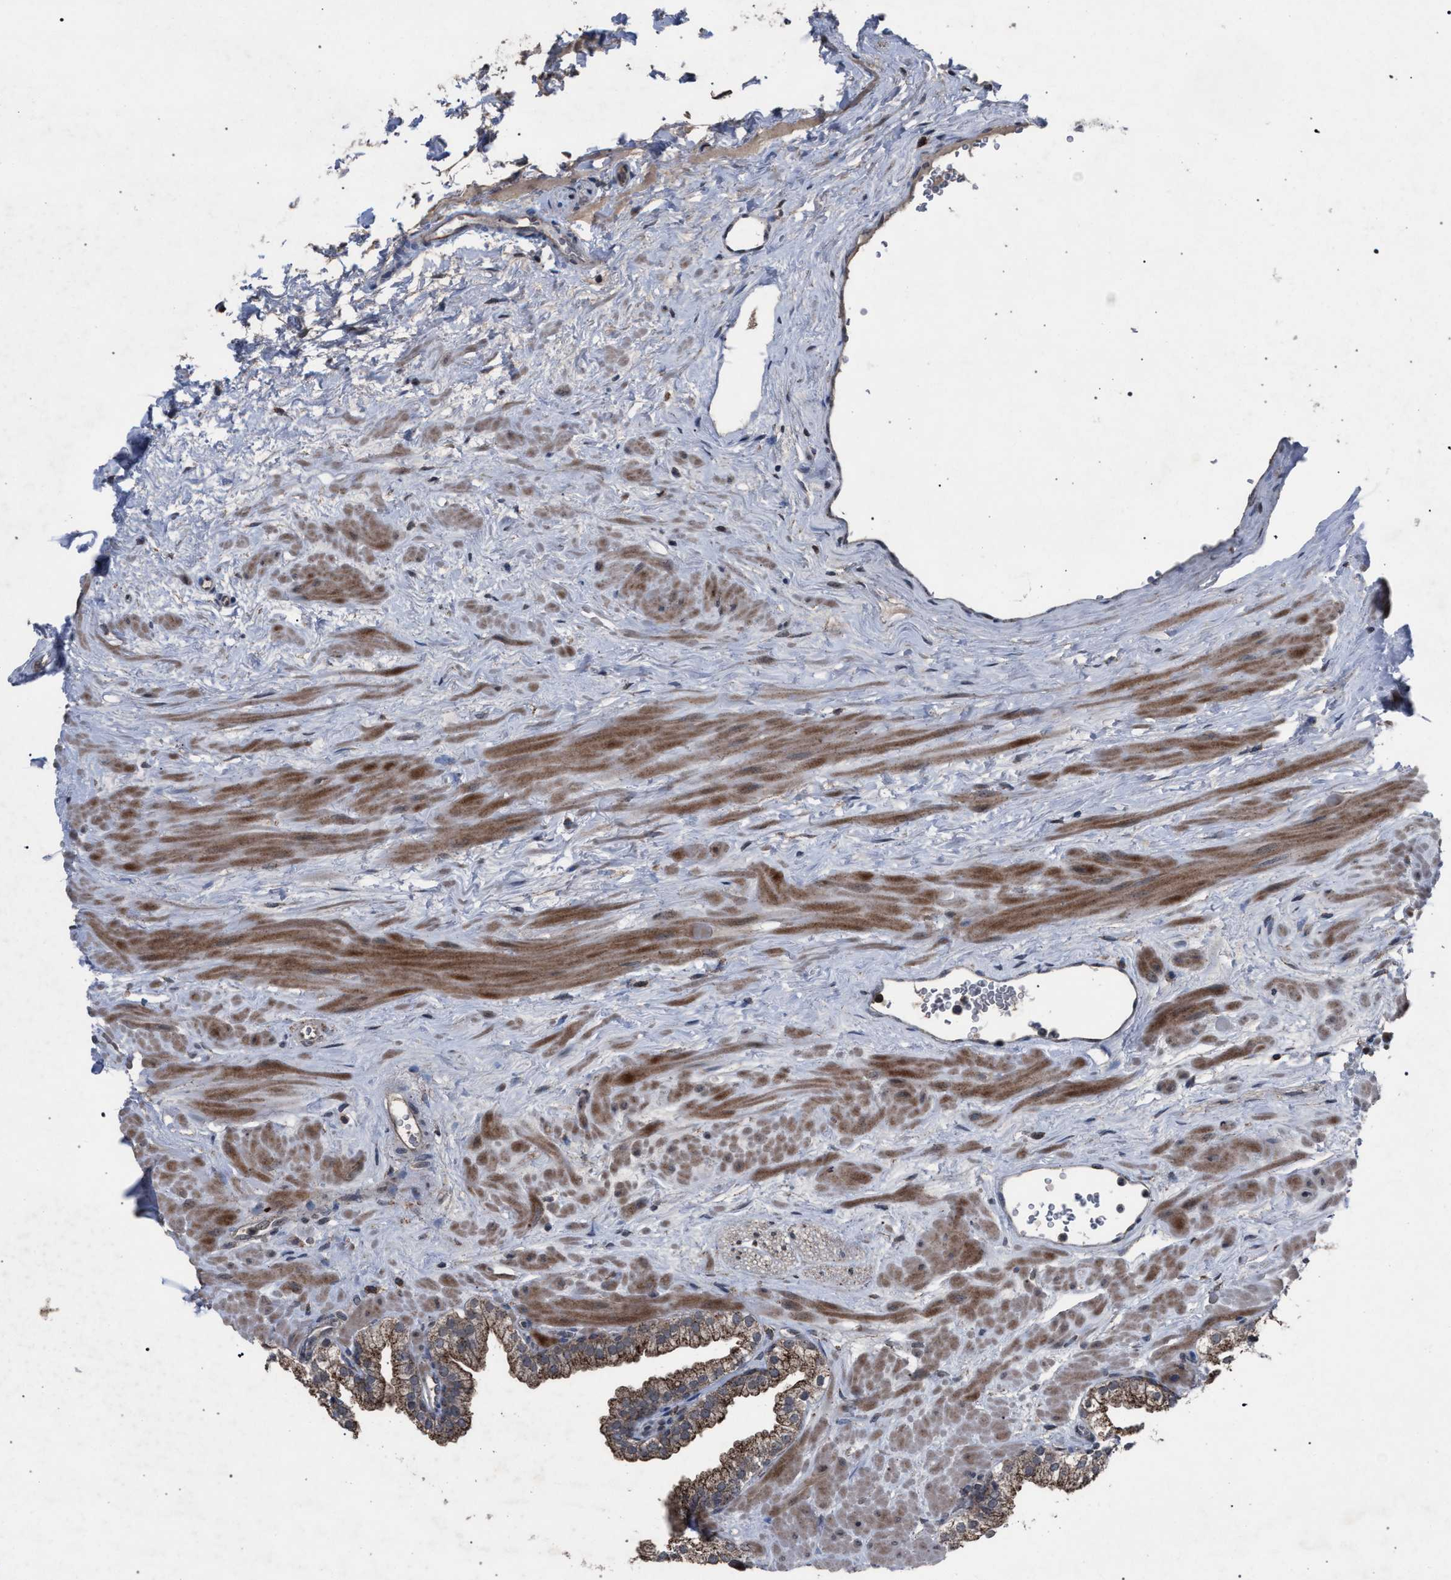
{"staining": {"intensity": "moderate", "quantity": ">75%", "location": "cytoplasmic/membranous"}, "tissue": "prostate", "cell_type": "Glandular cells", "image_type": "normal", "snomed": [{"axis": "morphology", "description": "Normal tissue, NOS"}, {"axis": "morphology", "description": "Urothelial carcinoma, Low grade"}, {"axis": "topography", "description": "Urinary bladder"}, {"axis": "topography", "description": "Prostate"}], "caption": "Prostate stained with DAB immunohistochemistry reveals medium levels of moderate cytoplasmic/membranous staining in approximately >75% of glandular cells. (brown staining indicates protein expression, while blue staining denotes nuclei).", "gene": "HSD17B4", "patient": {"sex": "male", "age": 60}}